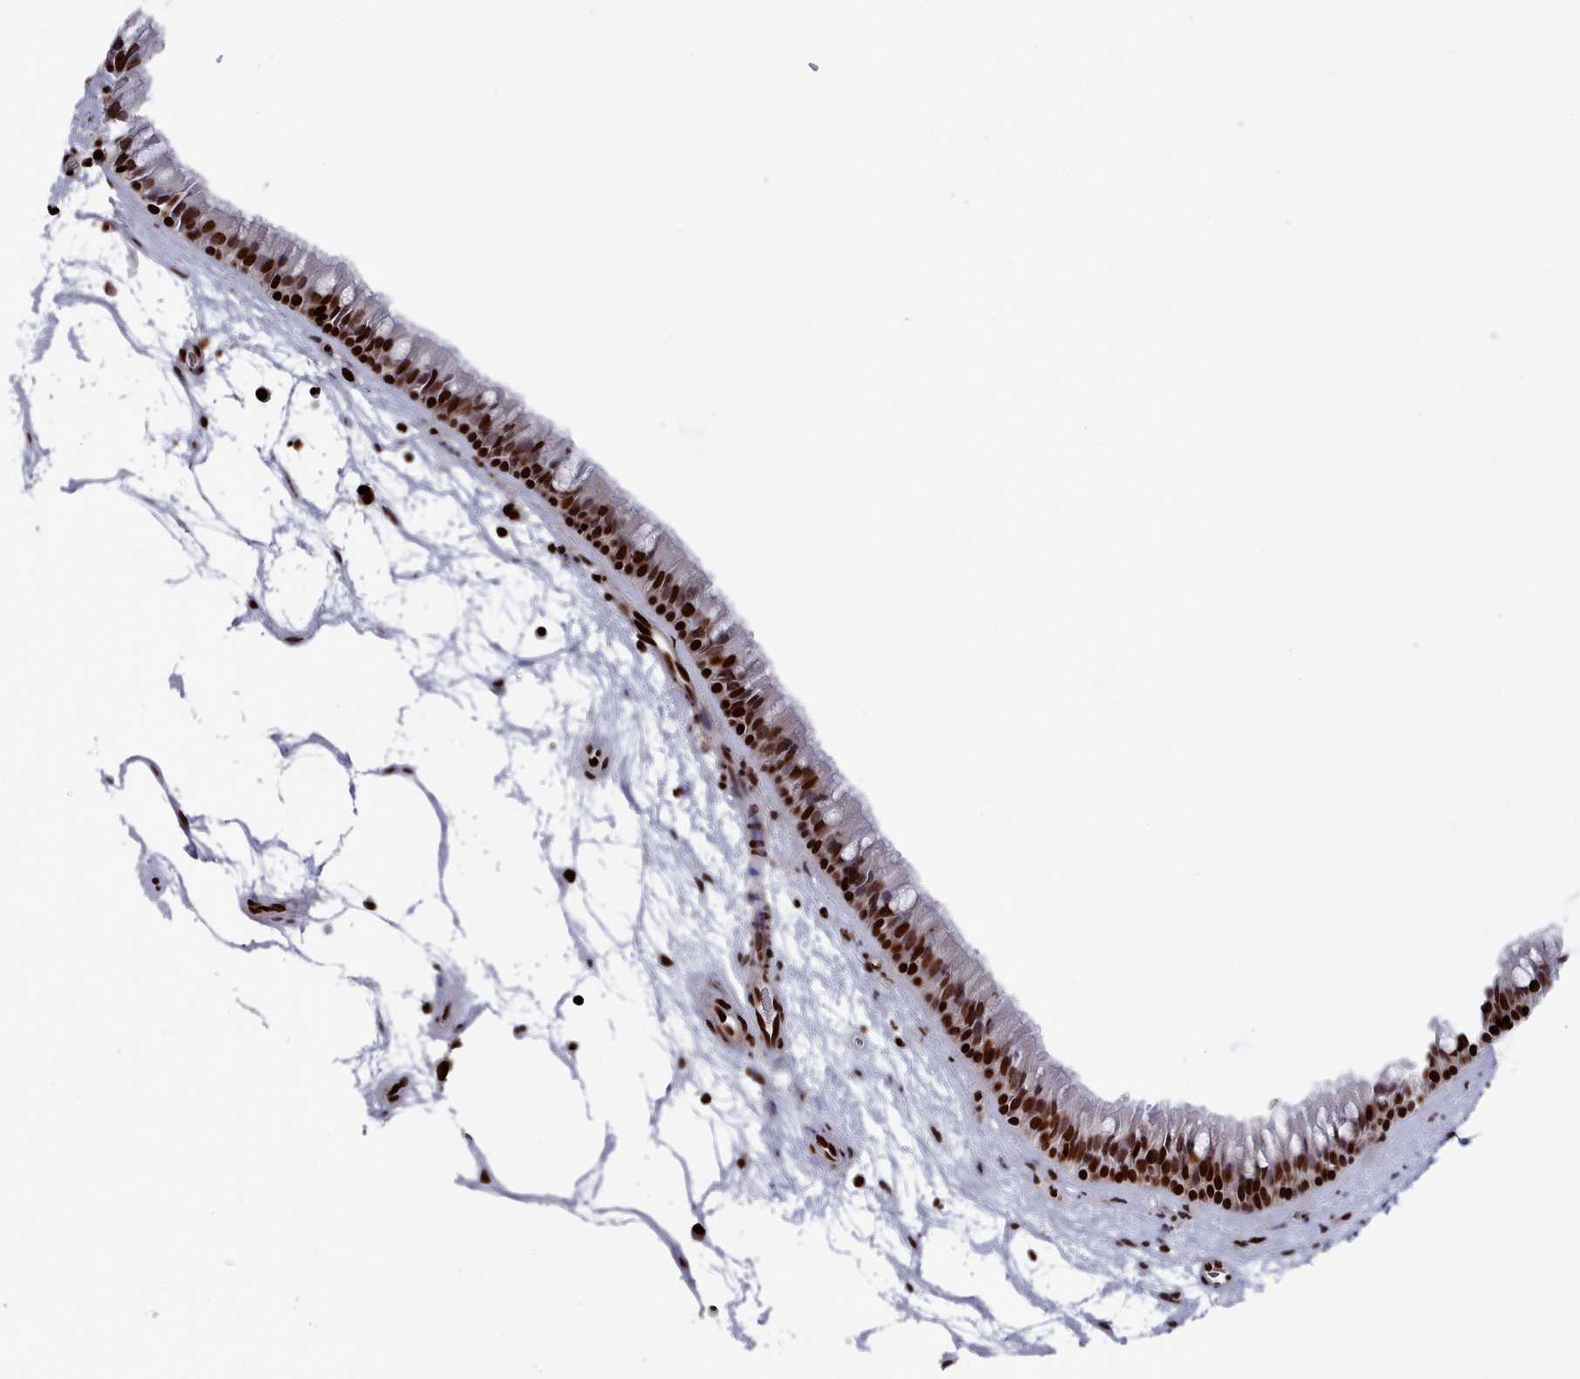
{"staining": {"intensity": "strong", "quantity": ">75%", "location": "nuclear"}, "tissue": "nasopharynx", "cell_type": "Respiratory epithelial cells", "image_type": "normal", "snomed": [{"axis": "morphology", "description": "Normal tissue, NOS"}, {"axis": "topography", "description": "Nasopharynx"}], "caption": "Respiratory epithelial cells exhibit strong nuclear staining in approximately >75% of cells in normal nasopharynx. The staining was performed using DAB, with brown indicating positive protein expression. Nuclei are stained blue with hematoxylin.", "gene": "PCDHB11", "patient": {"sex": "male", "age": 64}}